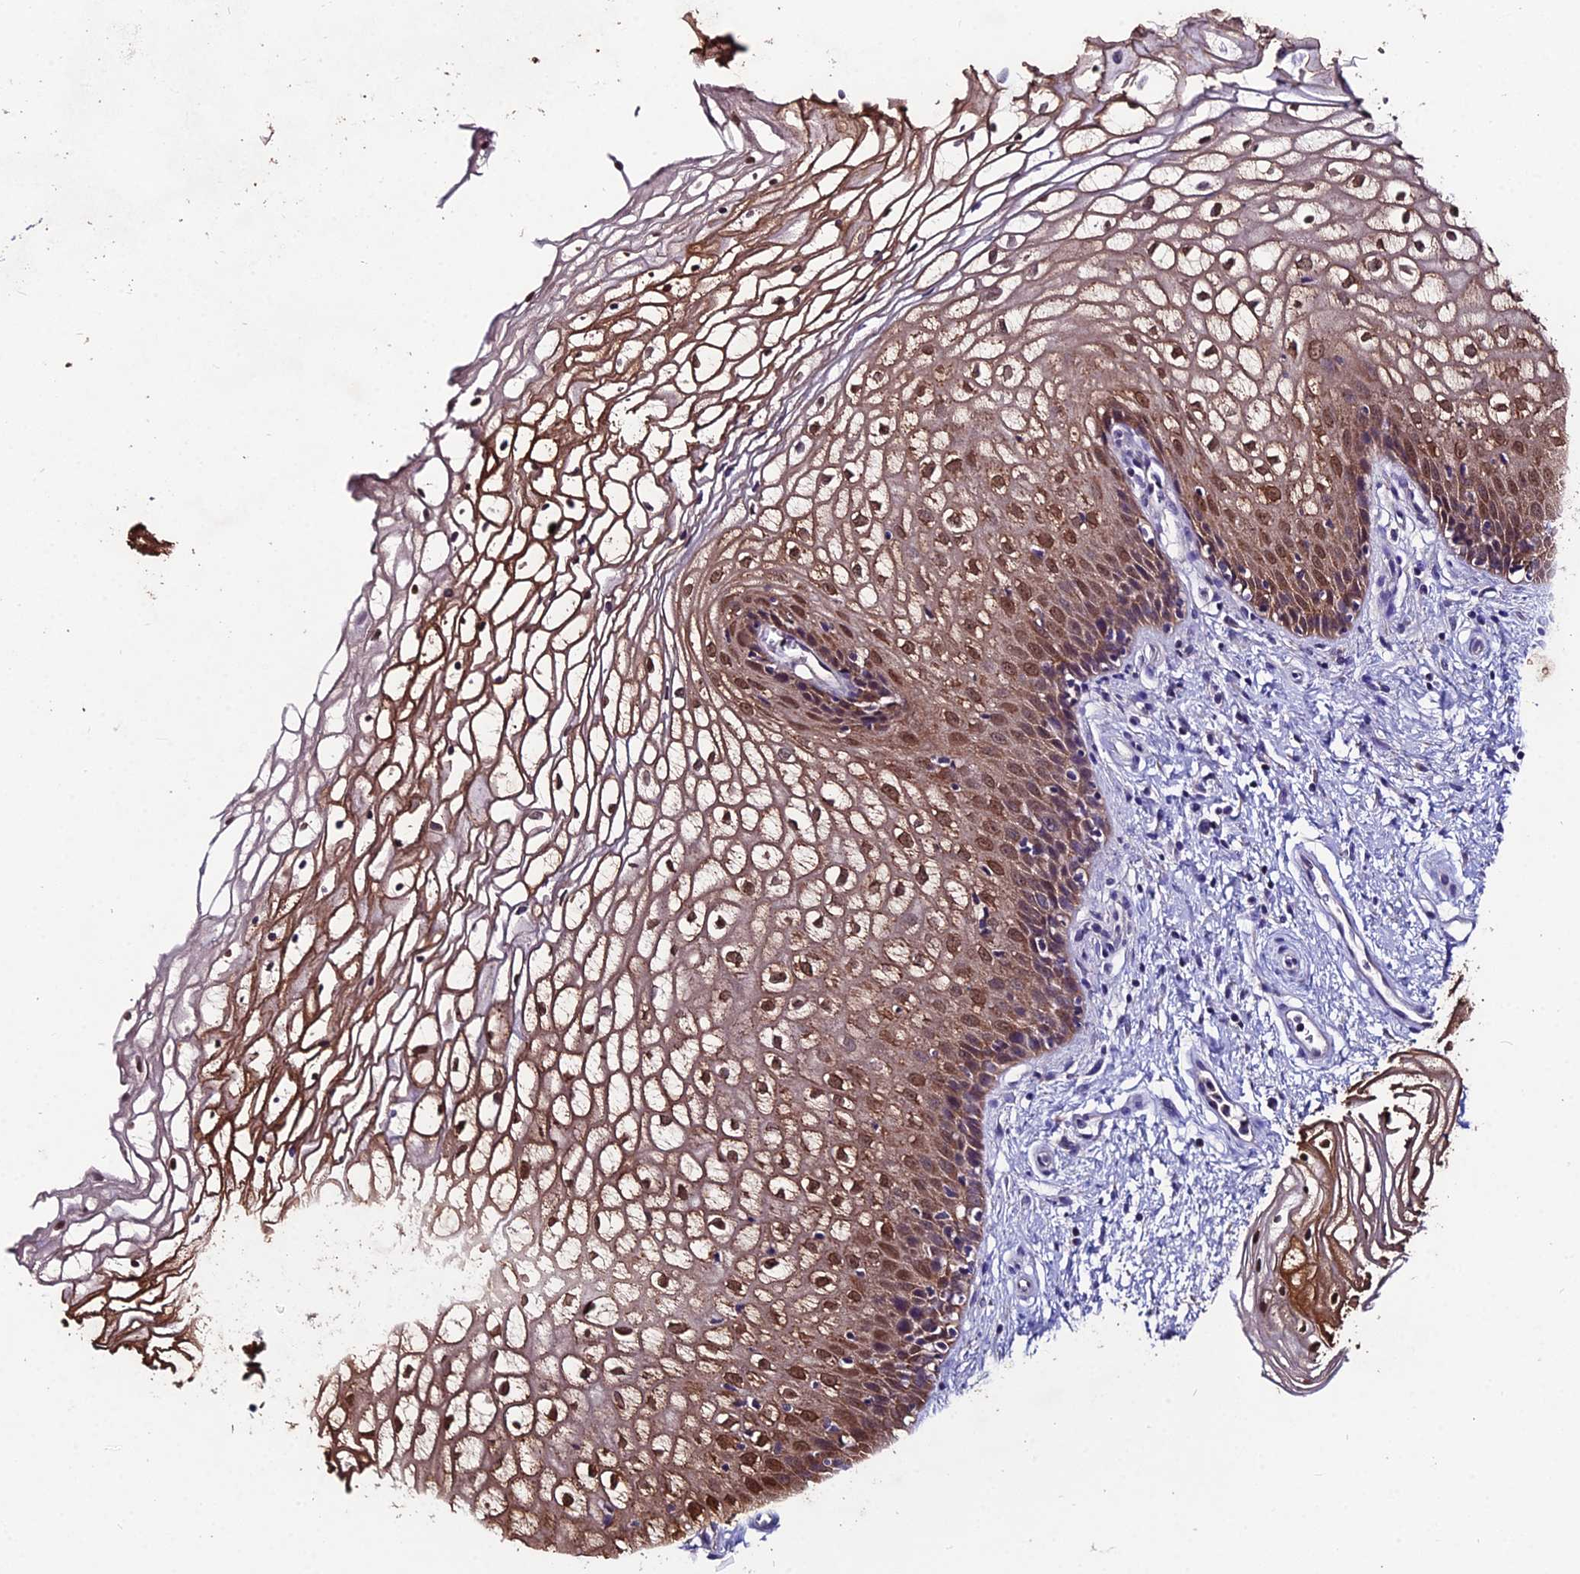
{"staining": {"intensity": "moderate", "quantity": ">75%", "location": "cytoplasmic/membranous,nuclear"}, "tissue": "vagina", "cell_type": "Squamous epithelial cells", "image_type": "normal", "snomed": [{"axis": "morphology", "description": "Normal tissue, NOS"}, {"axis": "topography", "description": "Vagina"}], "caption": "IHC image of benign human vagina stained for a protein (brown), which displays medium levels of moderate cytoplasmic/membranous,nuclear expression in about >75% of squamous epithelial cells.", "gene": "LGALS7", "patient": {"sex": "female", "age": 34}}